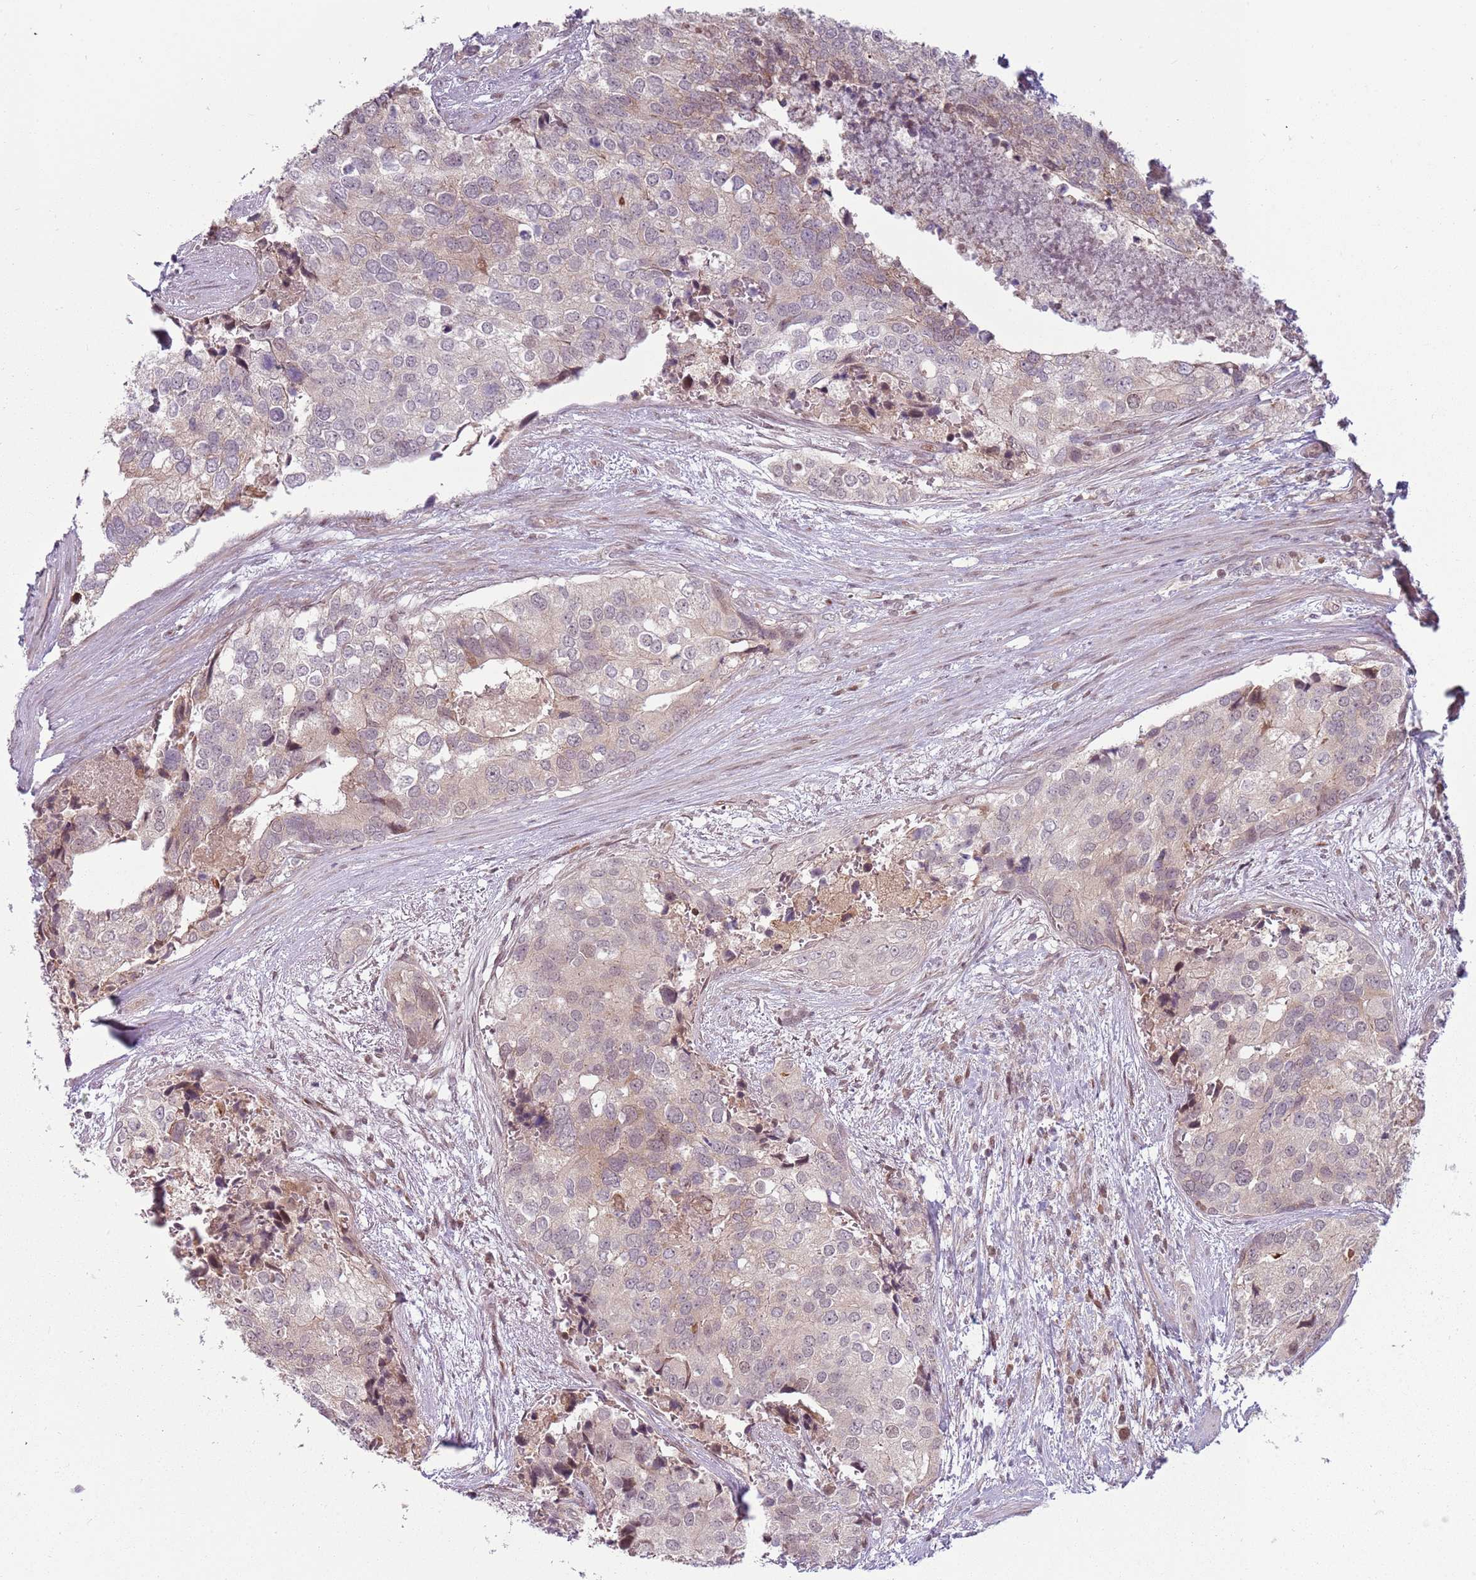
{"staining": {"intensity": "weak", "quantity": "25%-75%", "location": "cytoplasmic/membranous"}, "tissue": "prostate cancer", "cell_type": "Tumor cells", "image_type": "cancer", "snomed": [{"axis": "morphology", "description": "Adenocarcinoma, High grade"}, {"axis": "topography", "description": "Prostate"}], "caption": "Brown immunohistochemical staining in human prostate cancer (adenocarcinoma (high-grade)) displays weak cytoplasmic/membranous positivity in about 25%-75% of tumor cells. The staining was performed using DAB, with brown indicating positive protein expression. Nuclei are stained blue with hematoxylin.", "gene": "ADGRG1", "patient": {"sex": "male", "age": 62}}